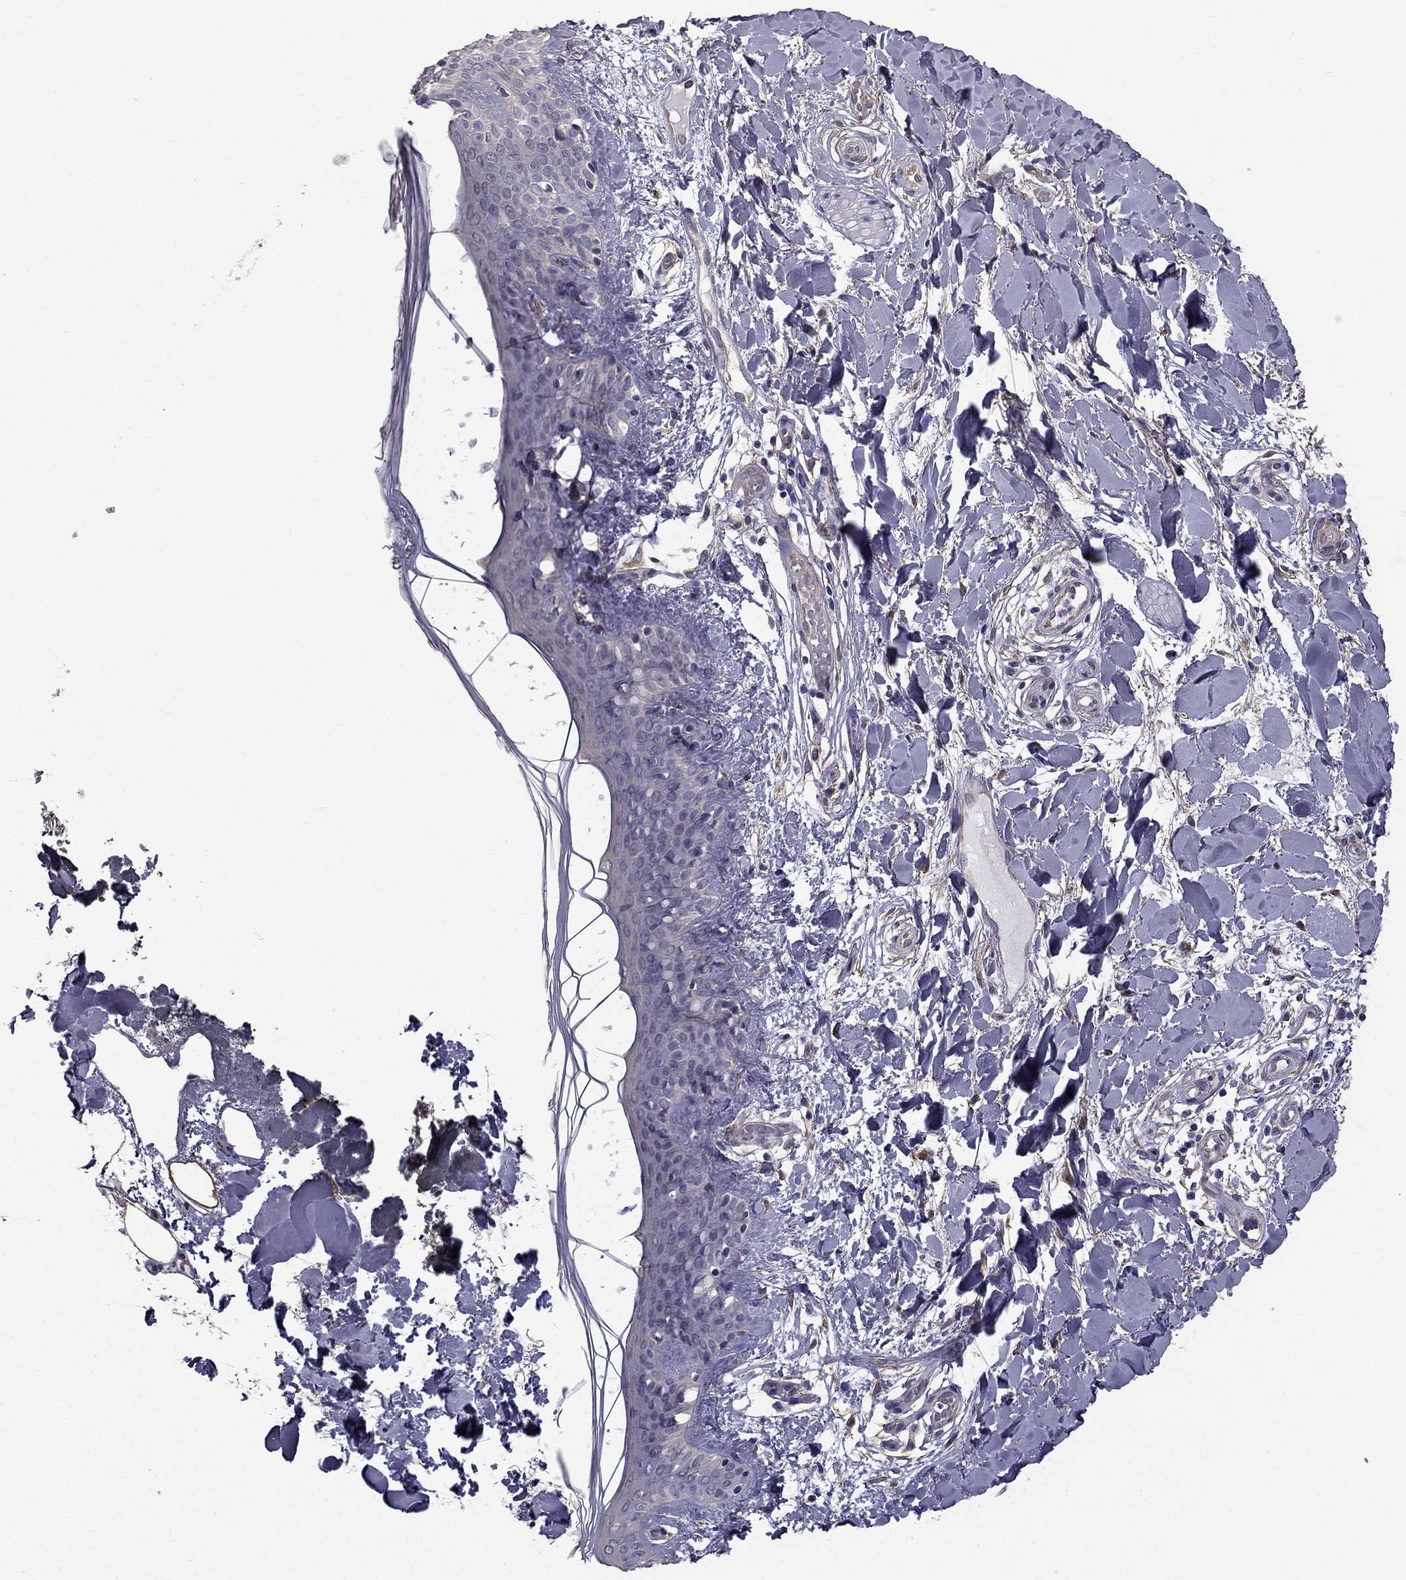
{"staining": {"intensity": "negative", "quantity": "none", "location": "none"}, "tissue": "skin", "cell_type": "Fibroblasts", "image_type": "normal", "snomed": [{"axis": "morphology", "description": "Normal tissue, NOS"}, {"axis": "topography", "description": "Skin"}], "caption": "Fibroblasts are negative for brown protein staining in normal skin. (DAB (3,3'-diaminobenzidine) immunohistochemistry (IHC) visualized using brightfield microscopy, high magnification).", "gene": "CCDC40", "patient": {"sex": "female", "age": 34}}